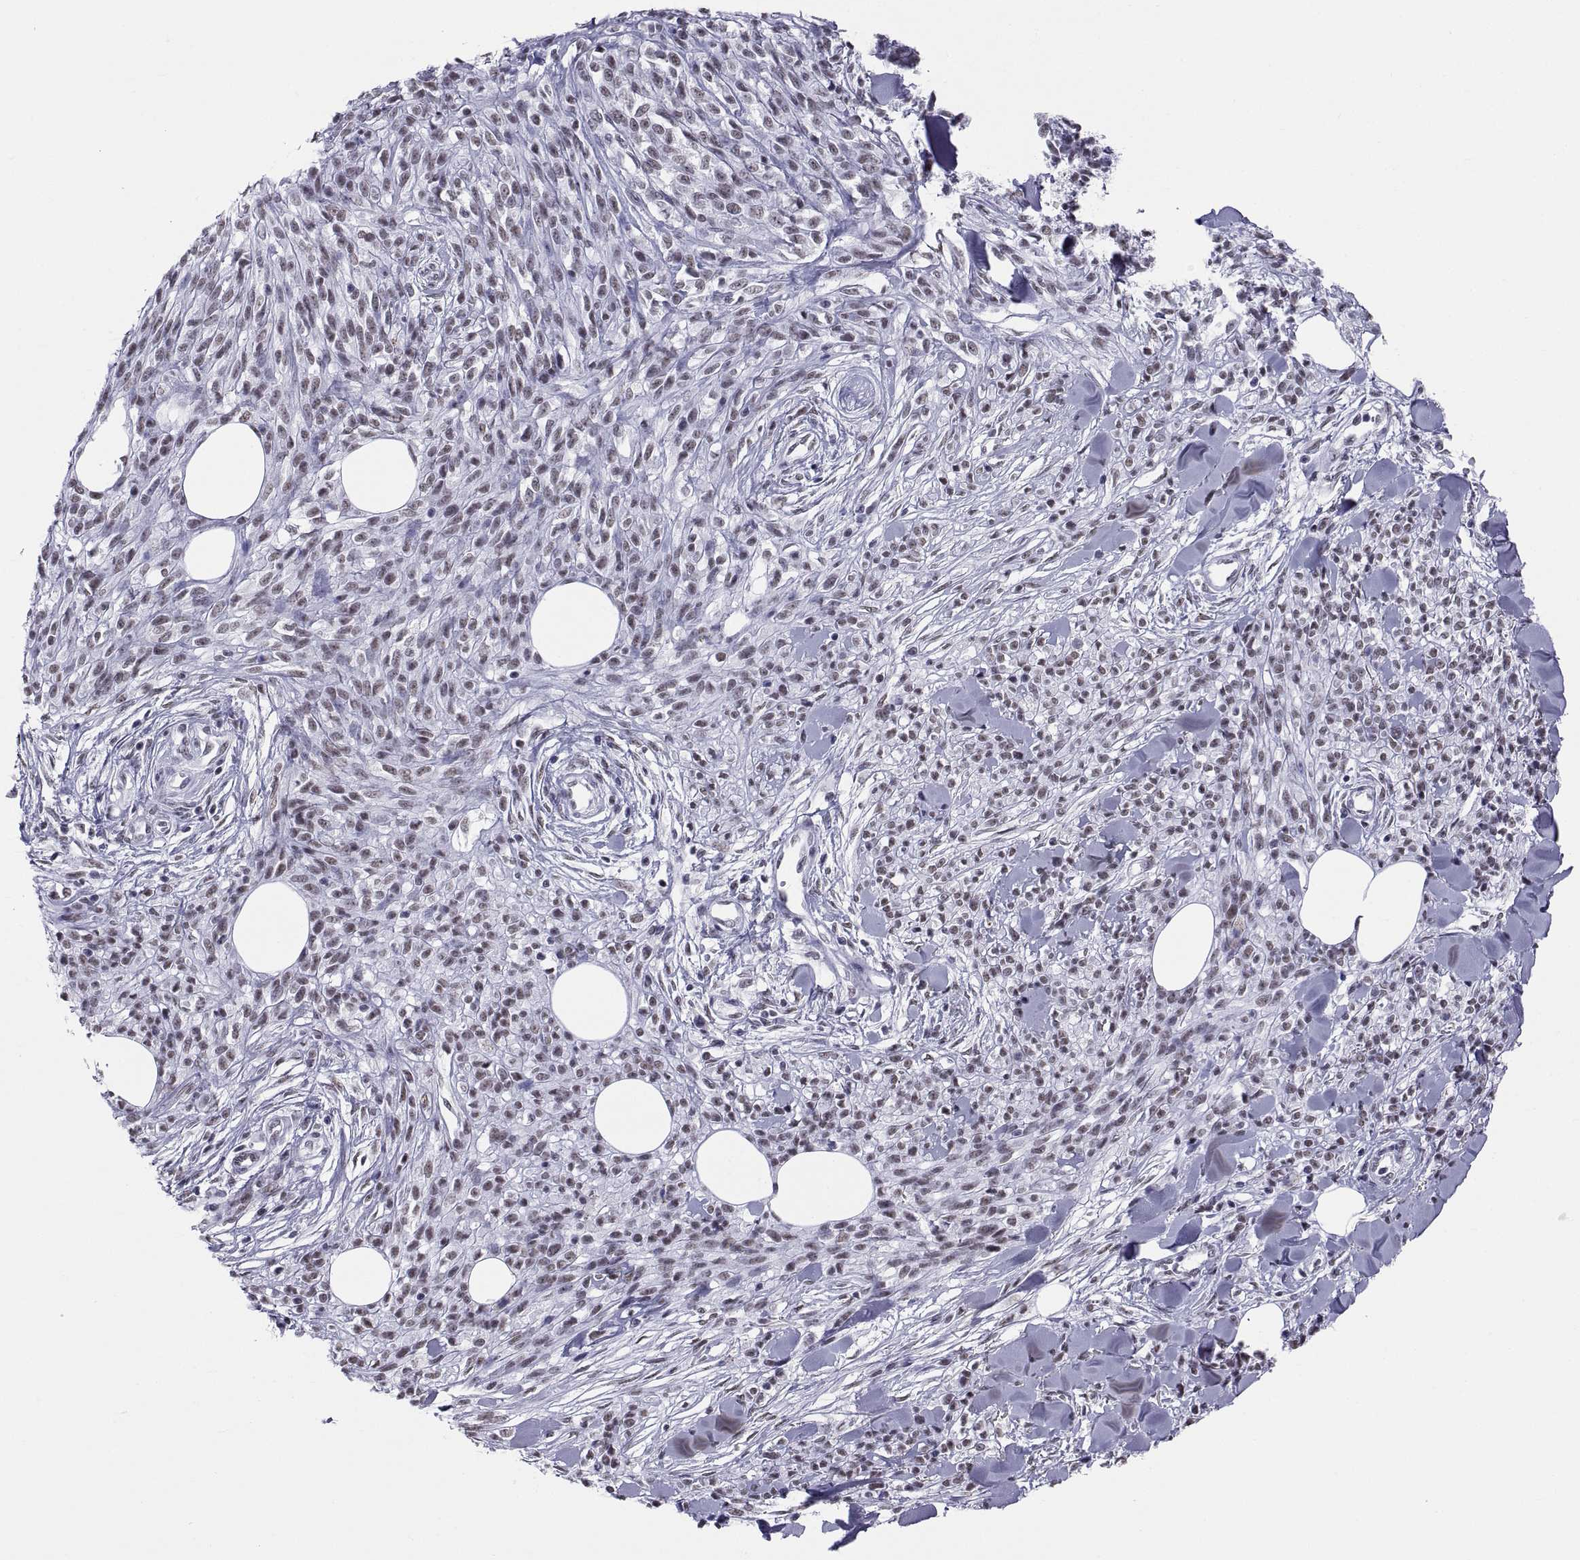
{"staining": {"intensity": "weak", "quantity": ">75%", "location": "nuclear"}, "tissue": "melanoma", "cell_type": "Tumor cells", "image_type": "cancer", "snomed": [{"axis": "morphology", "description": "Malignant melanoma, NOS"}, {"axis": "topography", "description": "Skin"}, {"axis": "topography", "description": "Skin of trunk"}], "caption": "IHC histopathology image of human malignant melanoma stained for a protein (brown), which displays low levels of weak nuclear positivity in approximately >75% of tumor cells.", "gene": "NEUROD6", "patient": {"sex": "male", "age": 74}}